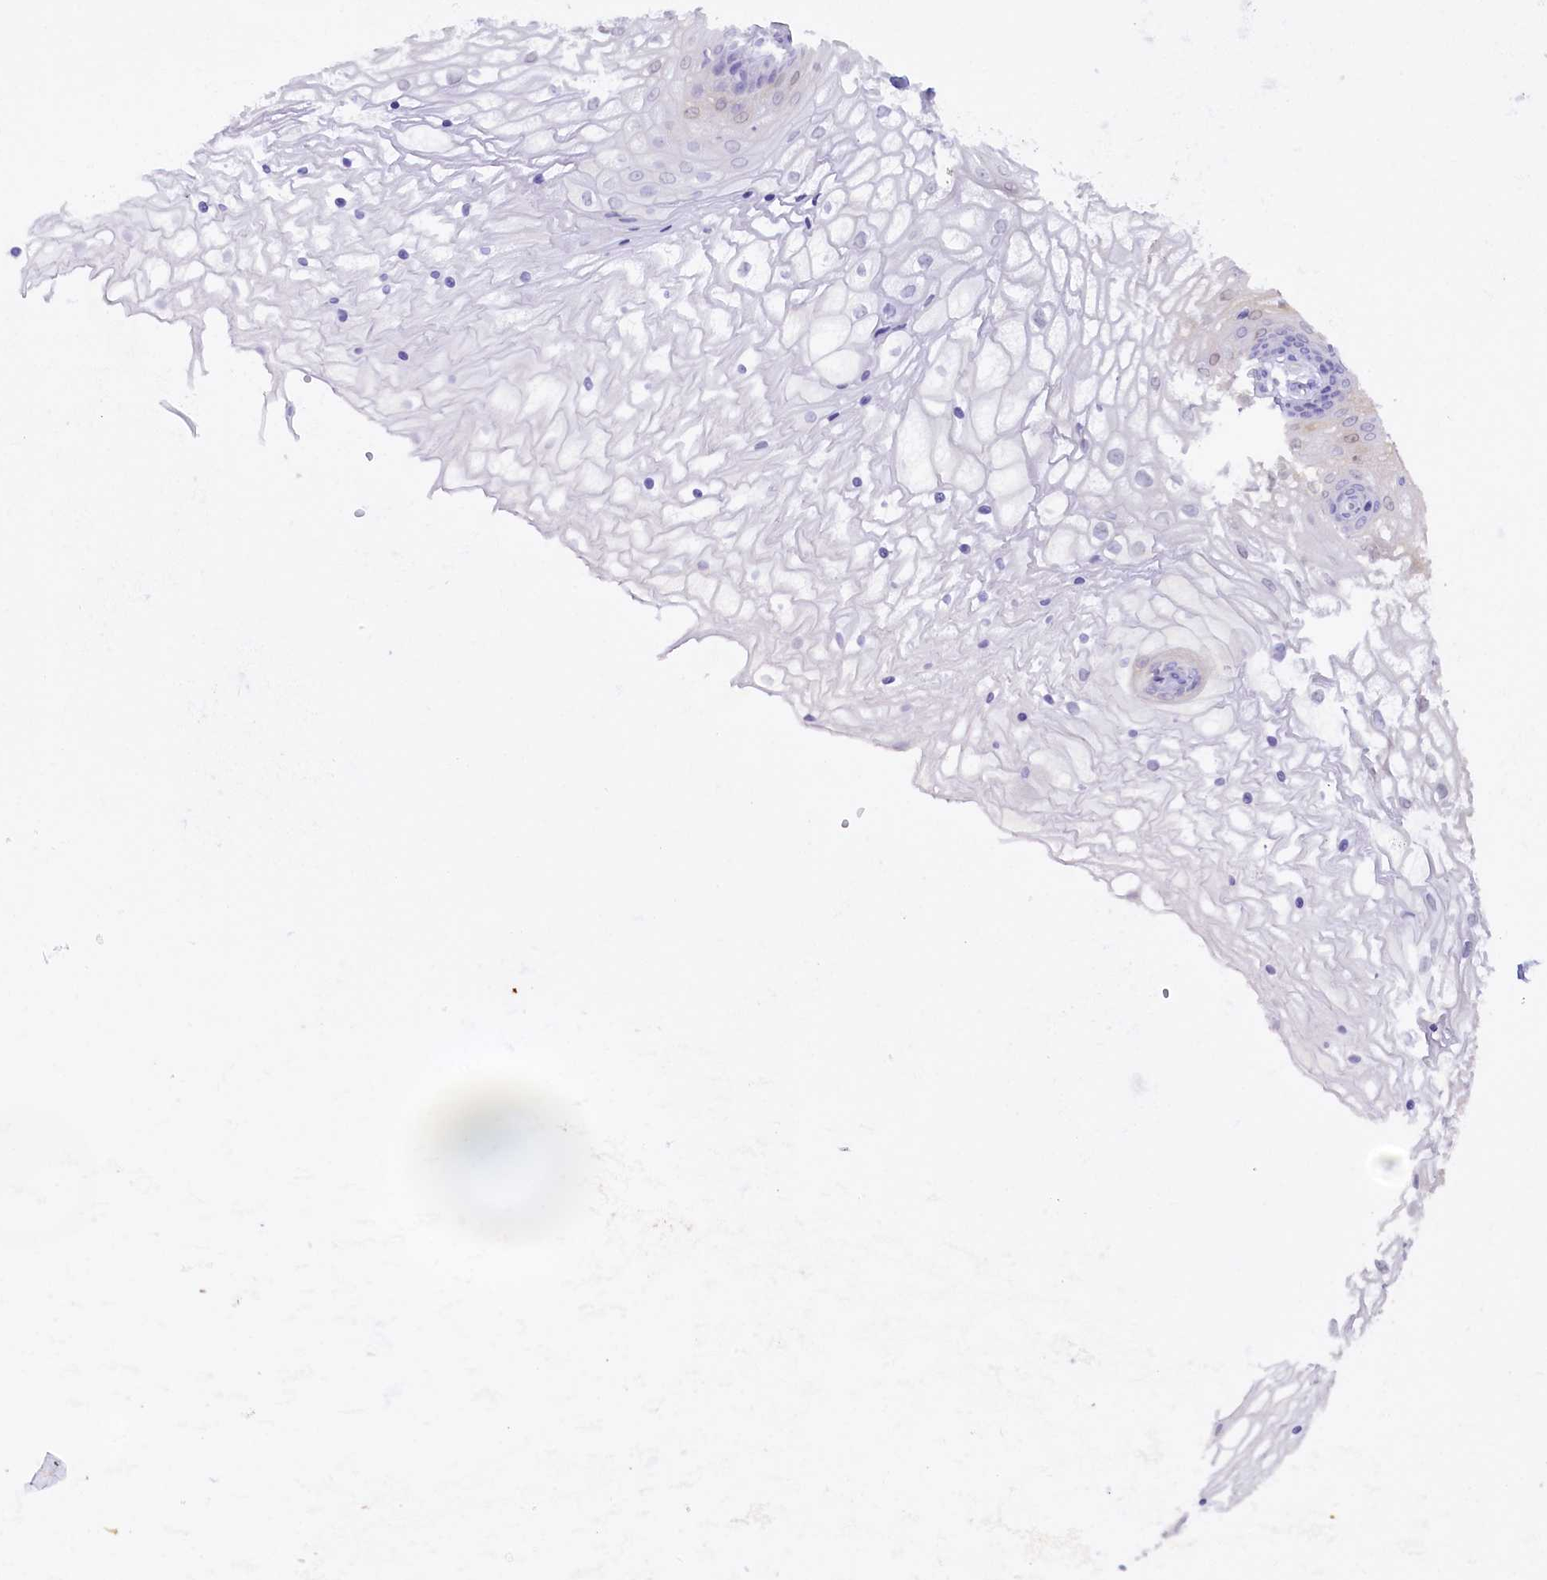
{"staining": {"intensity": "negative", "quantity": "none", "location": "none"}, "tissue": "vagina", "cell_type": "Squamous epithelial cells", "image_type": "normal", "snomed": [{"axis": "morphology", "description": "Normal tissue, NOS"}, {"axis": "topography", "description": "Vagina"}], "caption": "This is an IHC image of benign vagina. There is no expression in squamous epithelial cells.", "gene": "ZSWIM4", "patient": {"sex": "female", "age": 34}}